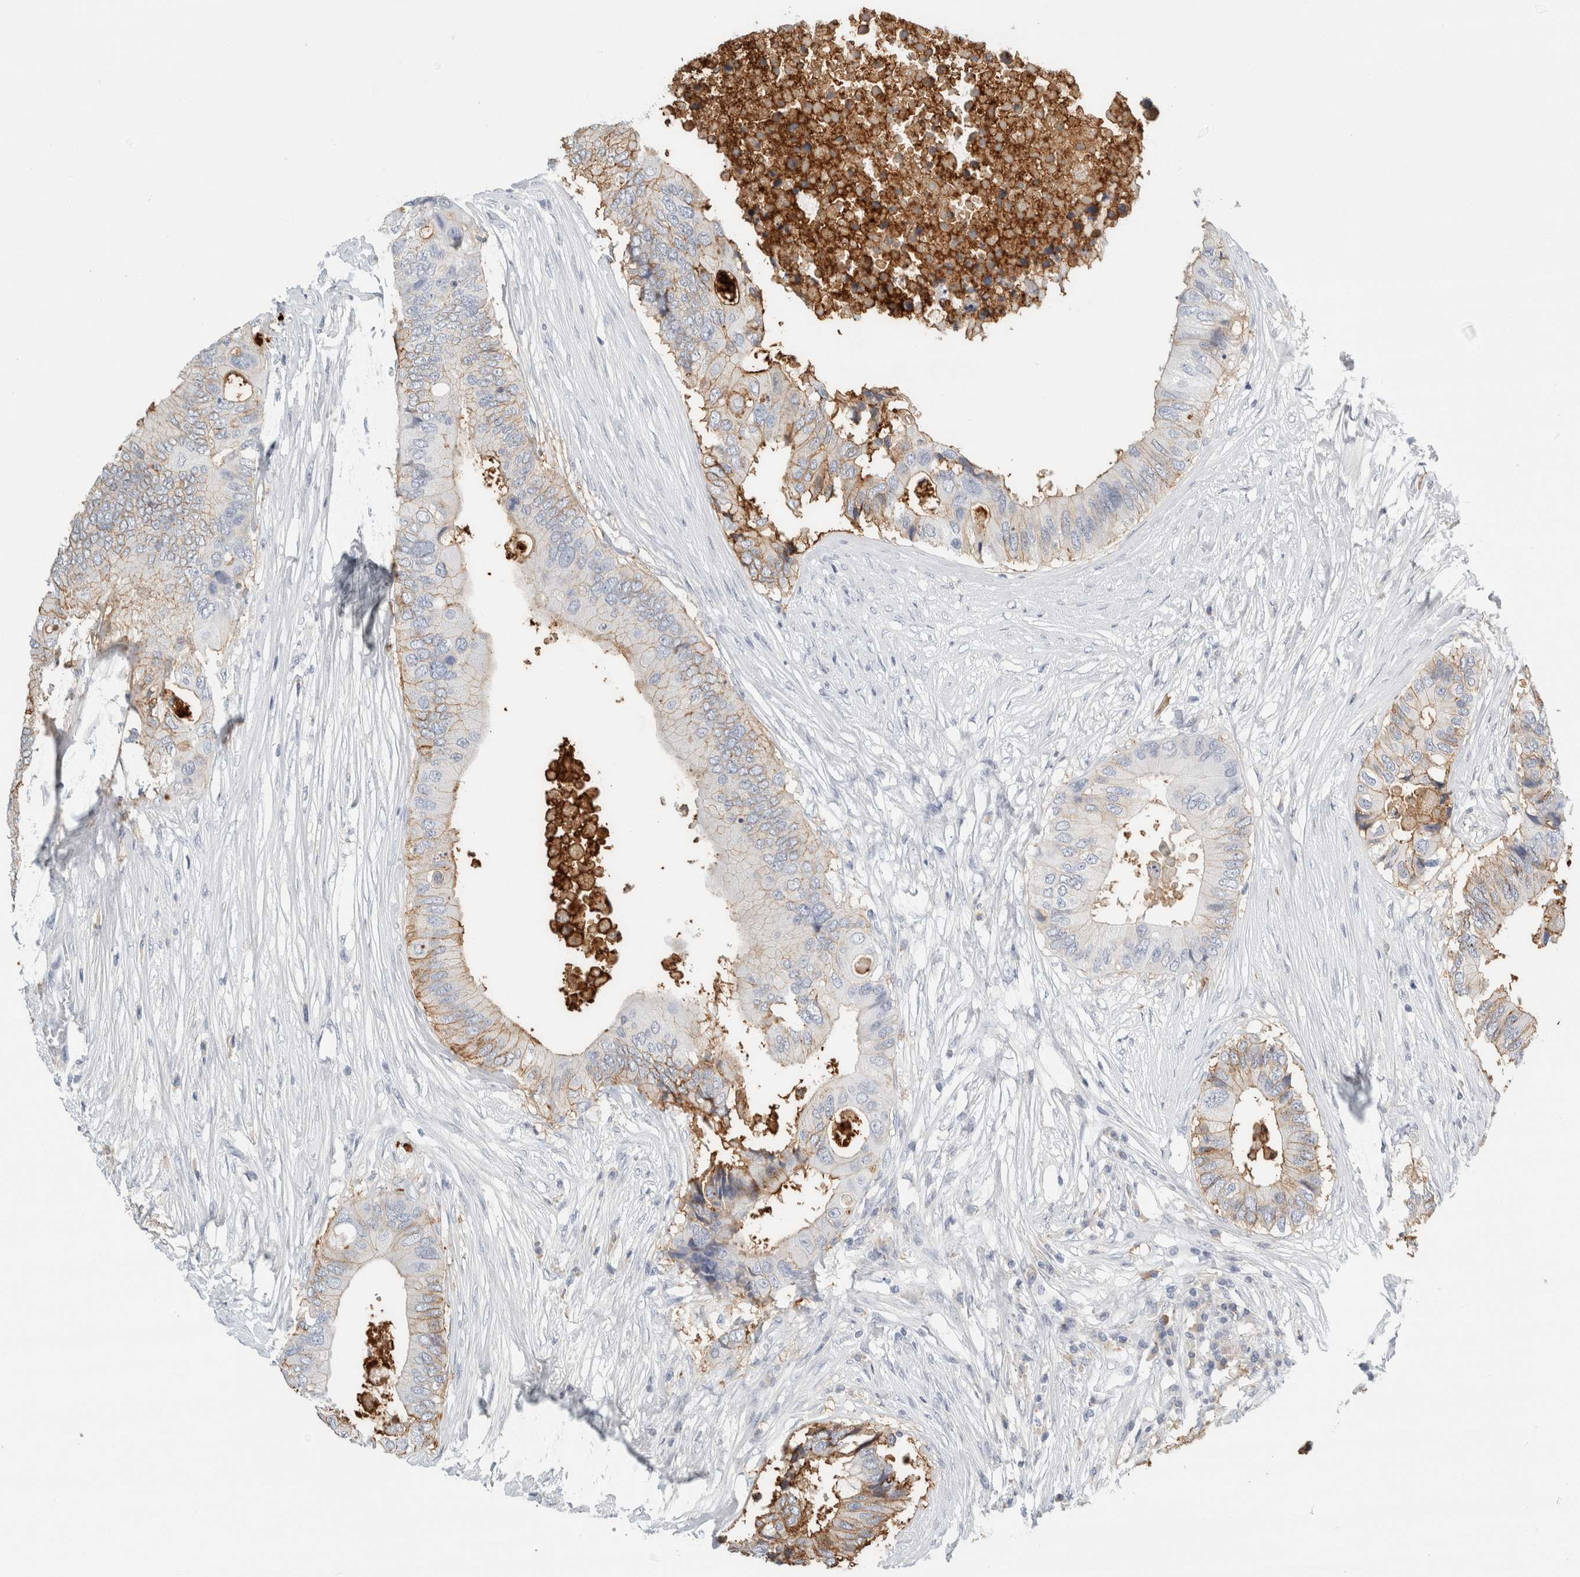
{"staining": {"intensity": "weak", "quantity": ">75%", "location": "cytoplasmic/membranous"}, "tissue": "colorectal cancer", "cell_type": "Tumor cells", "image_type": "cancer", "snomed": [{"axis": "morphology", "description": "Adenocarcinoma, NOS"}, {"axis": "topography", "description": "Colon"}], "caption": "Protein expression analysis of human colorectal adenocarcinoma reveals weak cytoplasmic/membranous expression in about >75% of tumor cells. (Brightfield microscopy of DAB IHC at high magnification).", "gene": "TSPAN8", "patient": {"sex": "male", "age": 71}}